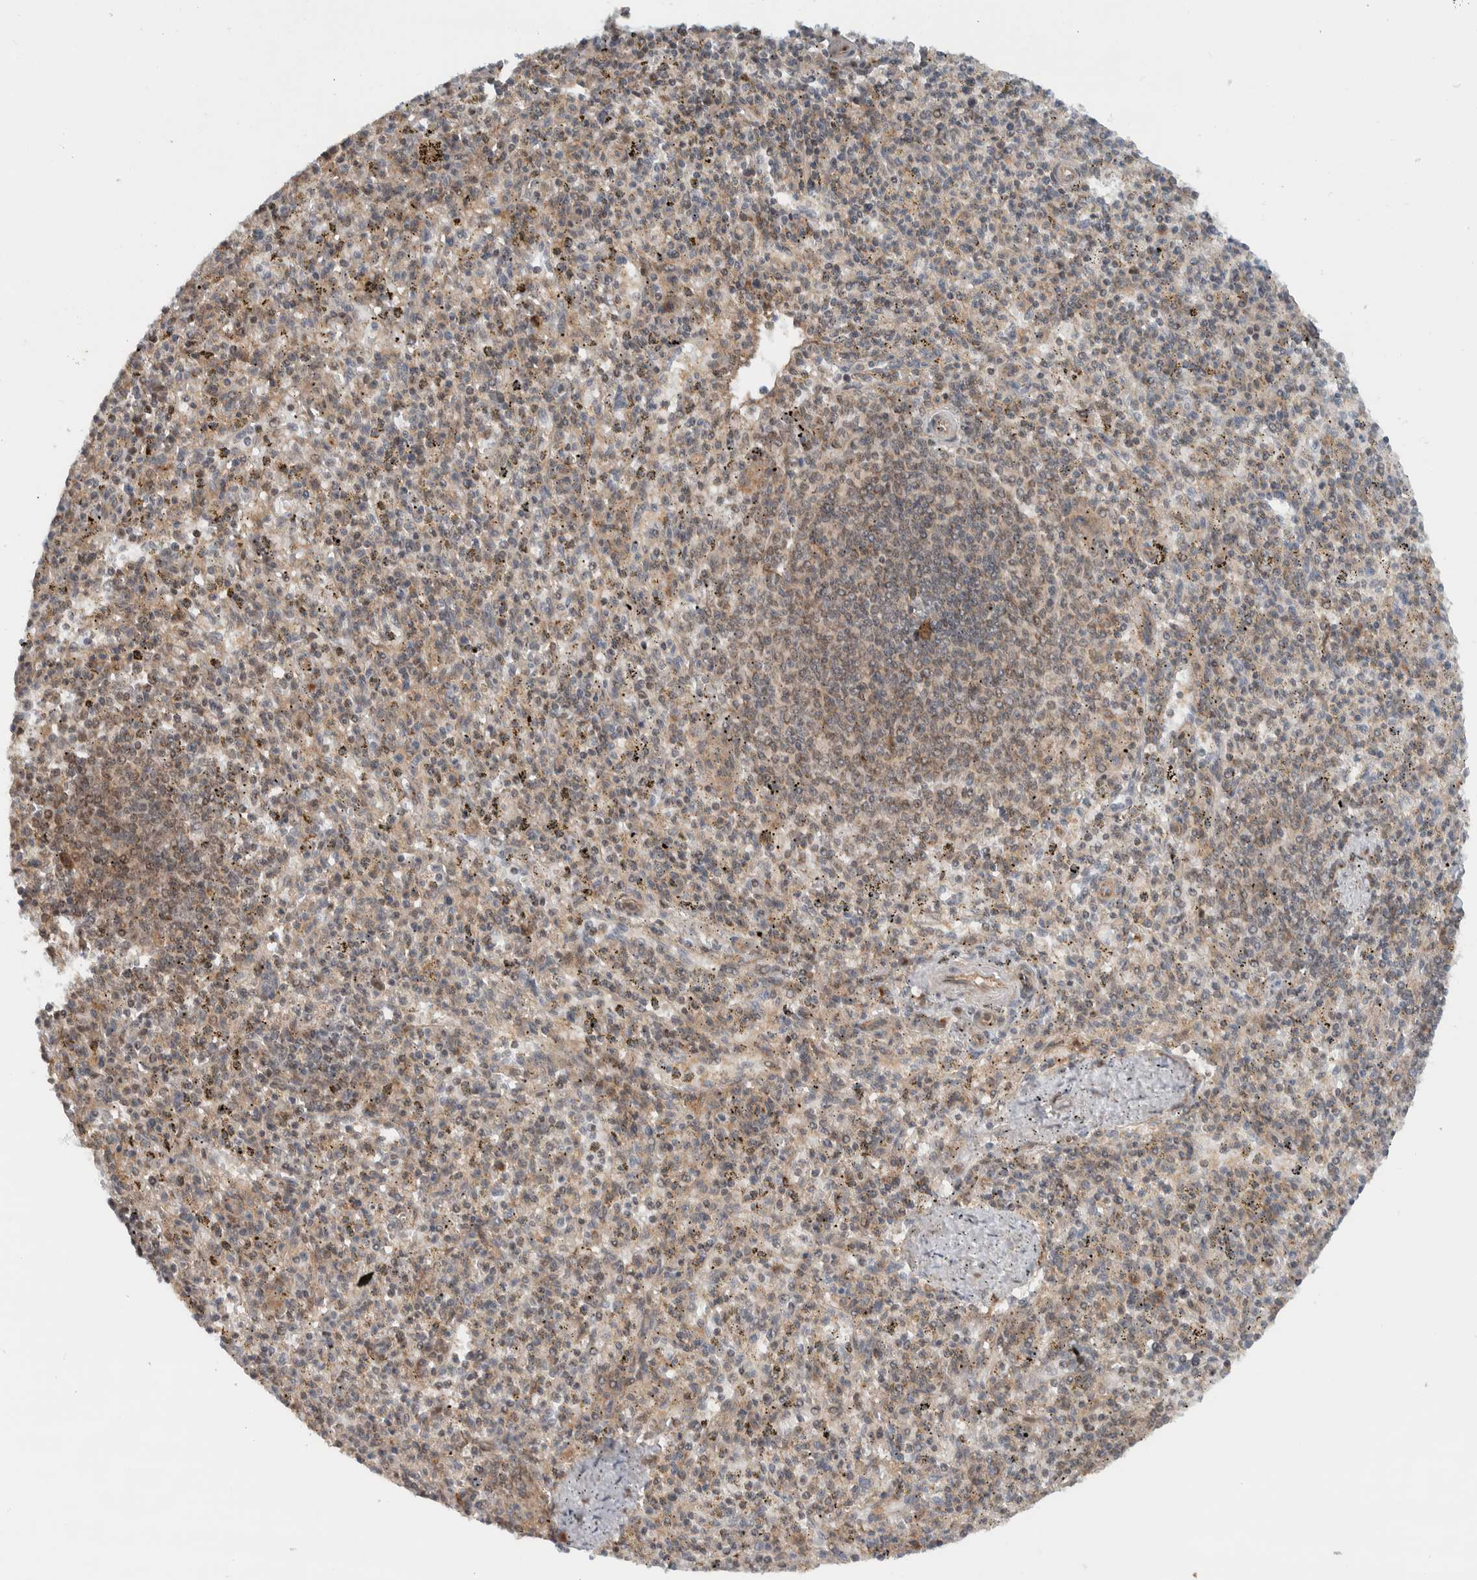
{"staining": {"intensity": "weak", "quantity": "25%-75%", "location": "cytoplasmic/membranous"}, "tissue": "spleen", "cell_type": "Cells in red pulp", "image_type": "normal", "snomed": [{"axis": "morphology", "description": "Normal tissue, NOS"}, {"axis": "topography", "description": "Spleen"}], "caption": "A high-resolution image shows immunohistochemistry staining of normal spleen, which reveals weak cytoplasmic/membranous staining in about 25%-75% of cells in red pulp.", "gene": "KLHL6", "patient": {"sex": "male", "age": 72}}